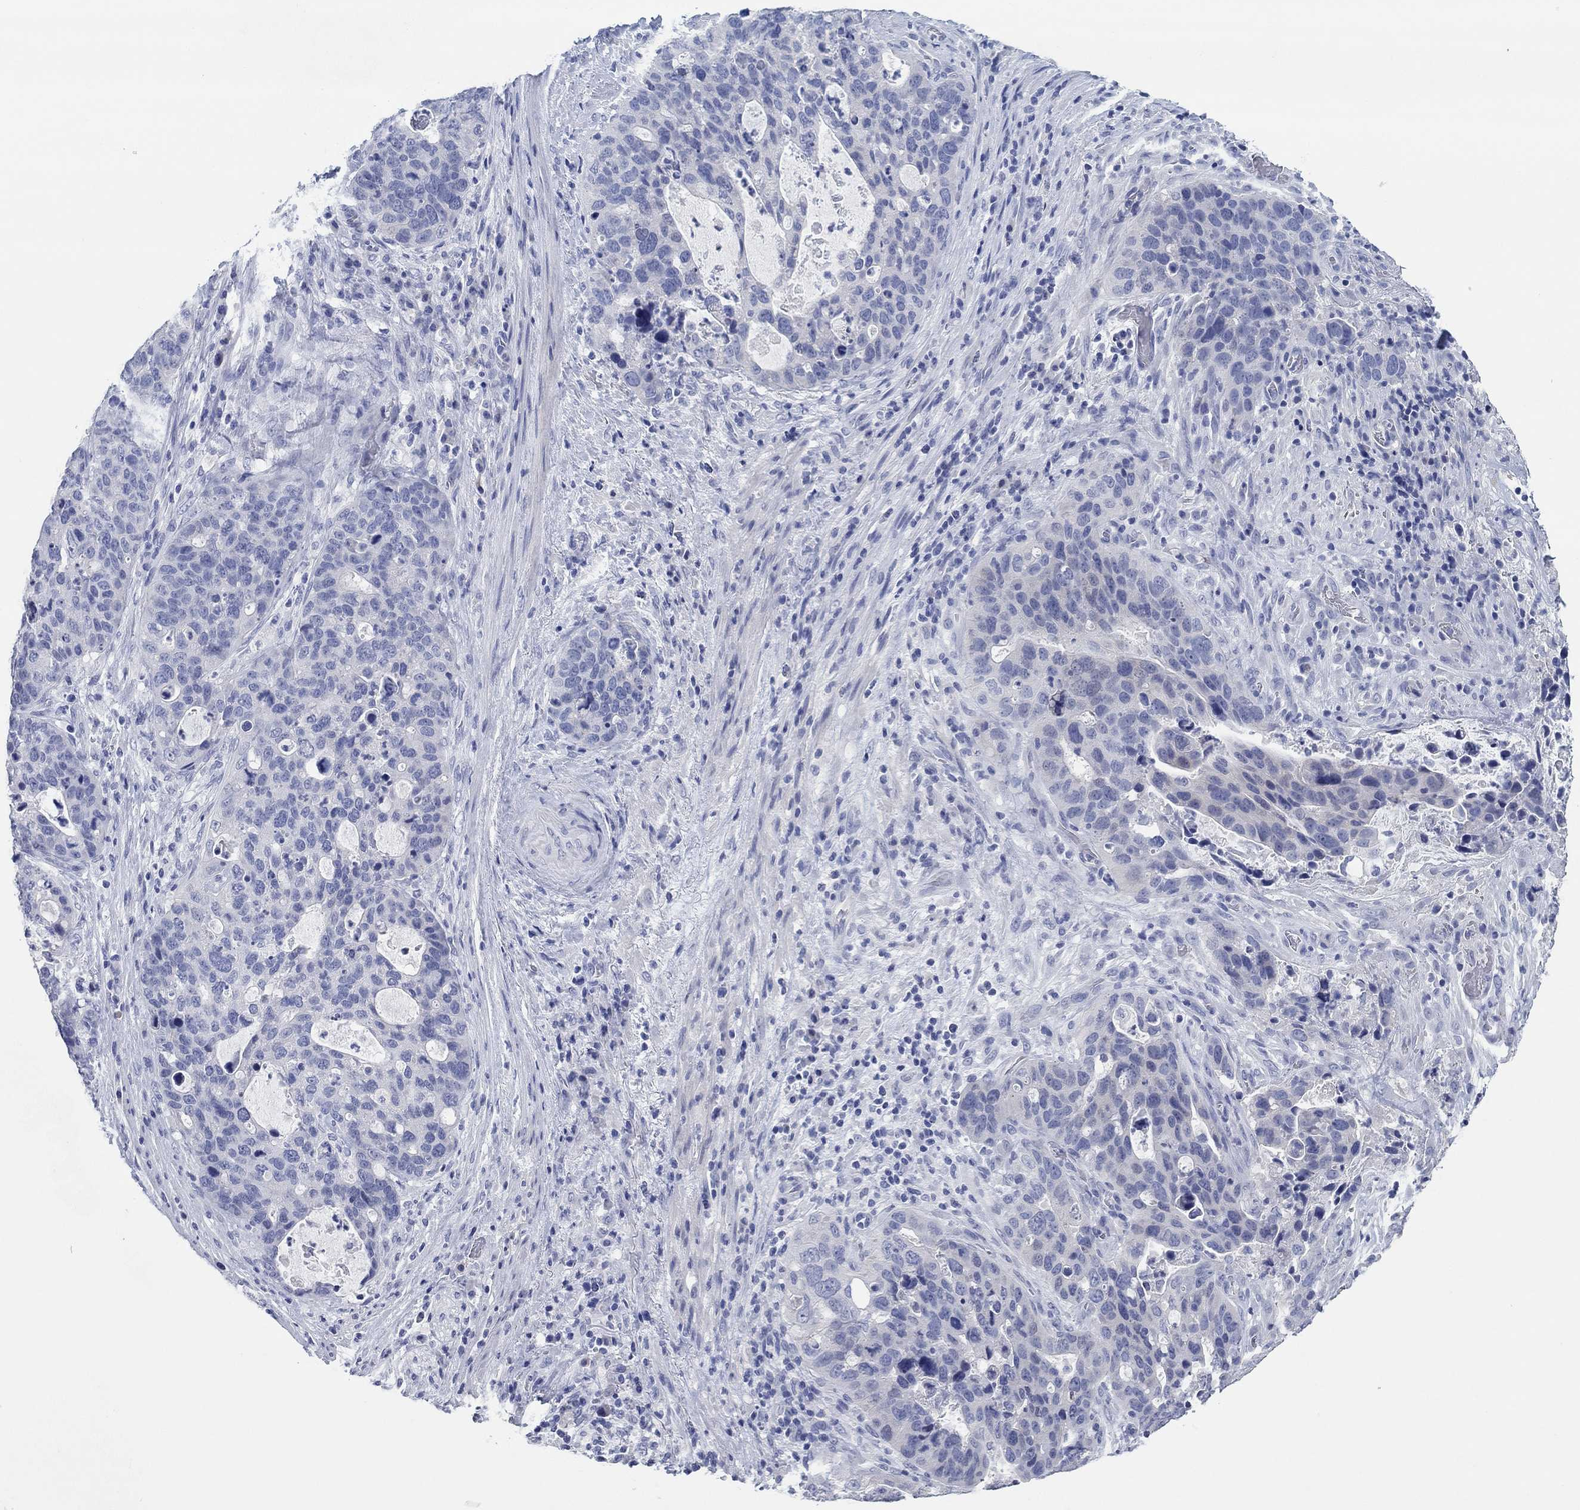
{"staining": {"intensity": "negative", "quantity": "none", "location": "none"}, "tissue": "stomach cancer", "cell_type": "Tumor cells", "image_type": "cancer", "snomed": [{"axis": "morphology", "description": "Adenocarcinoma, NOS"}, {"axis": "topography", "description": "Stomach"}], "caption": "Immunohistochemistry of human stomach adenocarcinoma demonstrates no positivity in tumor cells.", "gene": "POU5F1", "patient": {"sex": "male", "age": 54}}